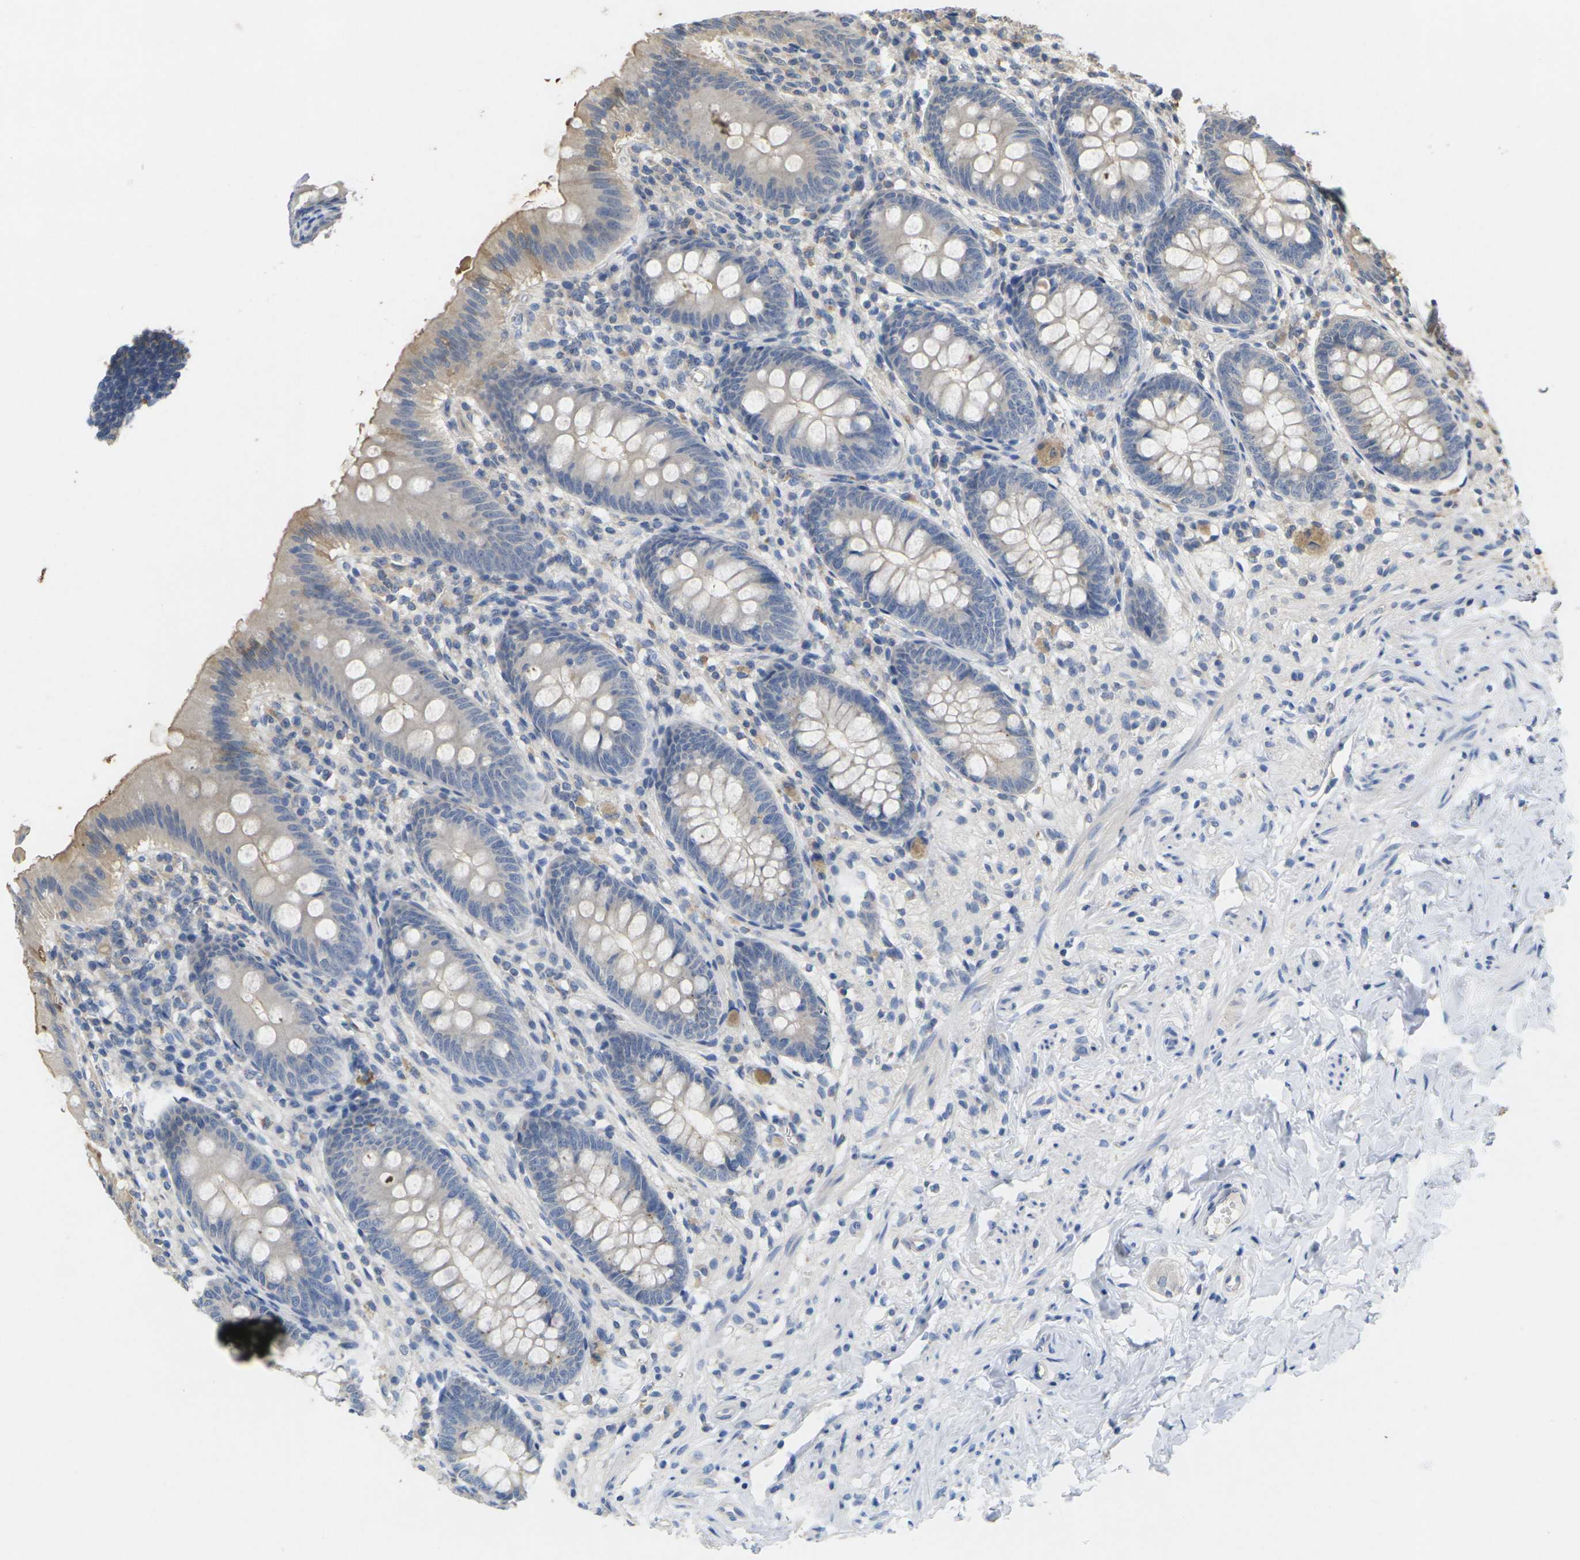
{"staining": {"intensity": "weak", "quantity": "<25%", "location": "cytoplasmic/membranous"}, "tissue": "appendix", "cell_type": "Glandular cells", "image_type": "normal", "snomed": [{"axis": "morphology", "description": "Normal tissue, NOS"}, {"axis": "topography", "description": "Appendix"}], "caption": "Glandular cells are negative for brown protein staining in unremarkable appendix. (DAB (3,3'-diaminobenzidine) IHC visualized using brightfield microscopy, high magnification).", "gene": "TNNI3", "patient": {"sex": "male", "age": 56}}